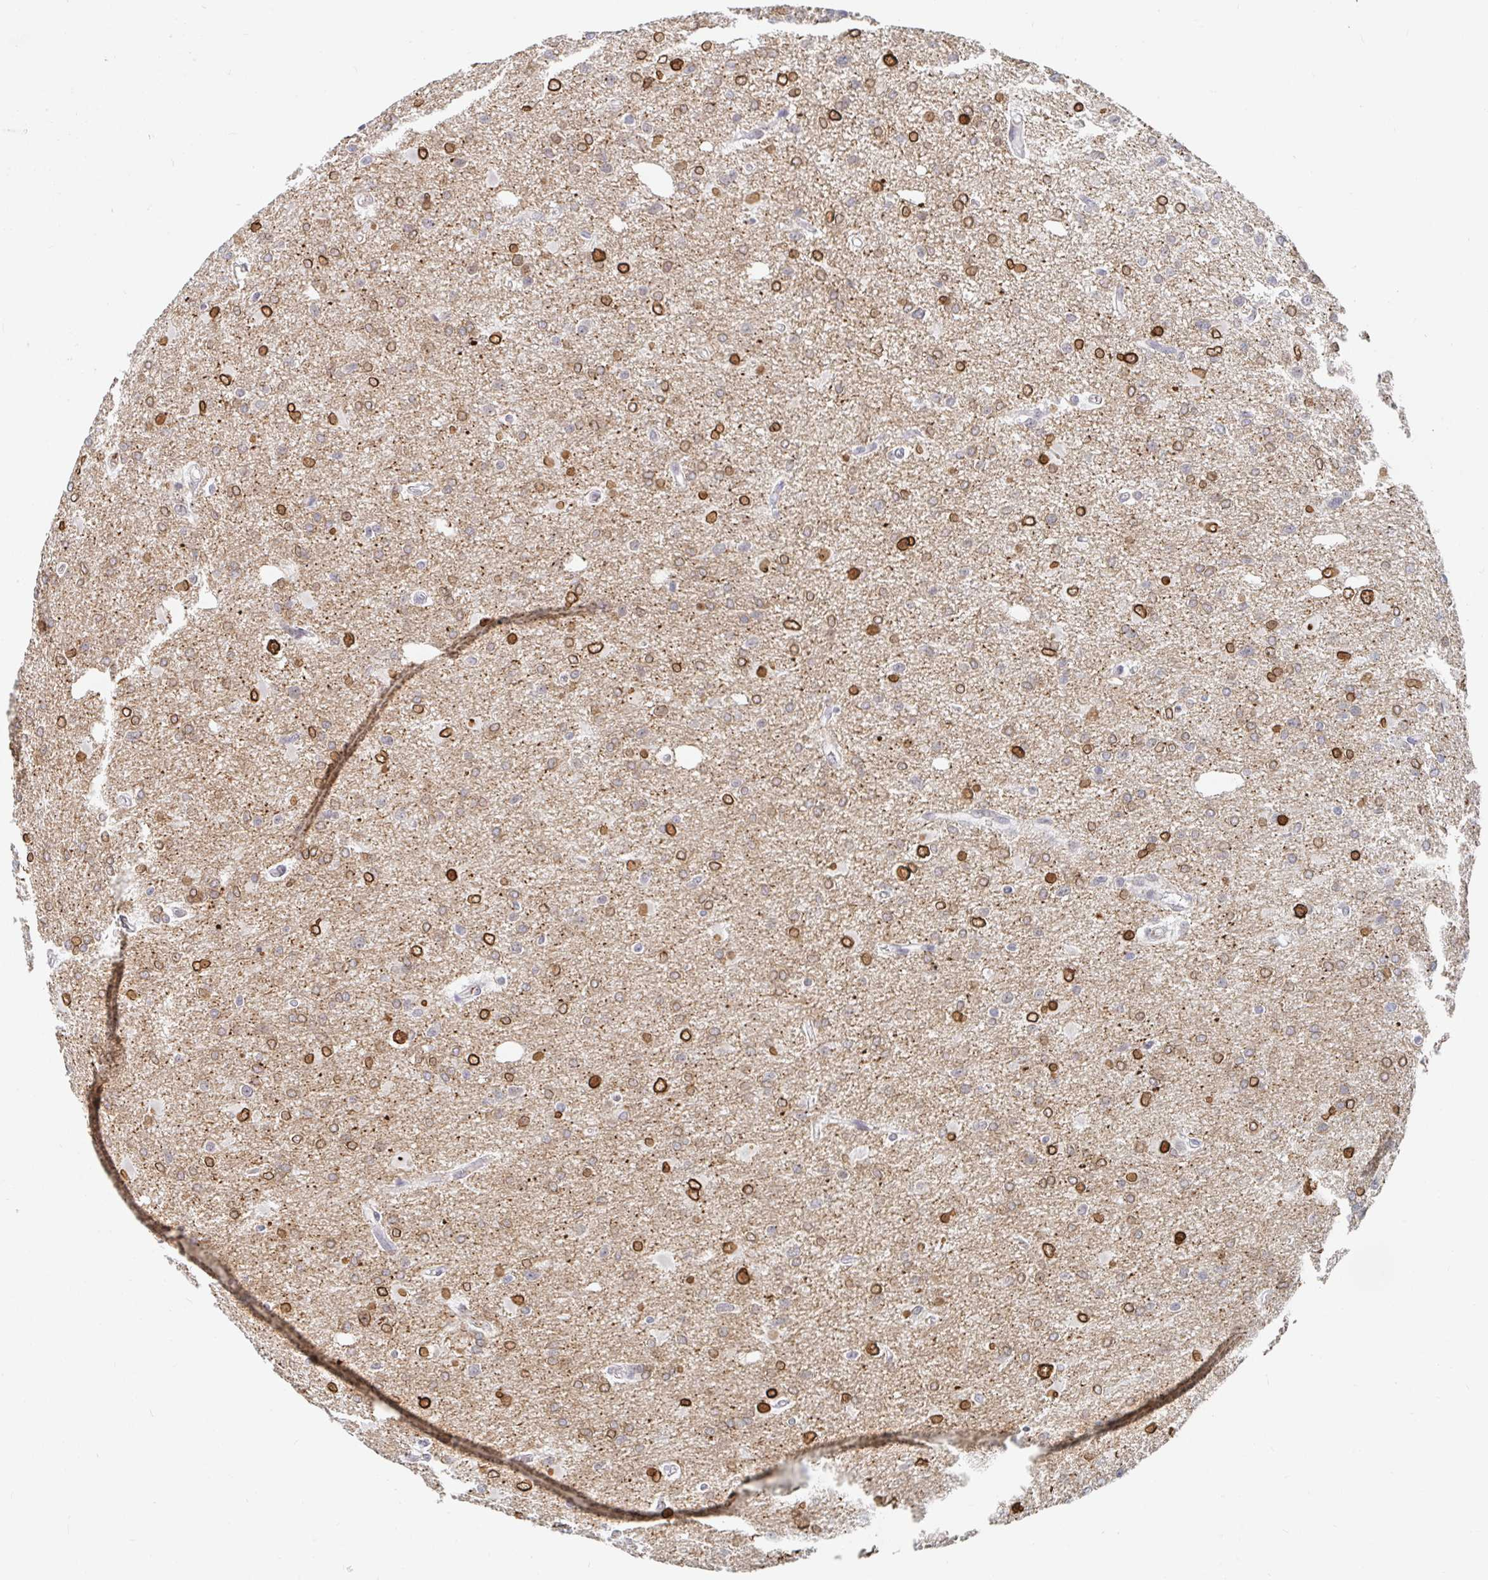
{"staining": {"intensity": "moderate", "quantity": ">75%", "location": "cytoplasmic/membranous,nuclear"}, "tissue": "glioma", "cell_type": "Tumor cells", "image_type": "cancer", "snomed": [{"axis": "morphology", "description": "Glioma, malignant, Low grade"}, {"axis": "topography", "description": "Brain"}], "caption": "A high-resolution histopathology image shows immunohistochemistry staining of malignant glioma (low-grade), which shows moderate cytoplasmic/membranous and nuclear positivity in about >75% of tumor cells.", "gene": "CHD2", "patient": {"sex": "male", "age": 26}}